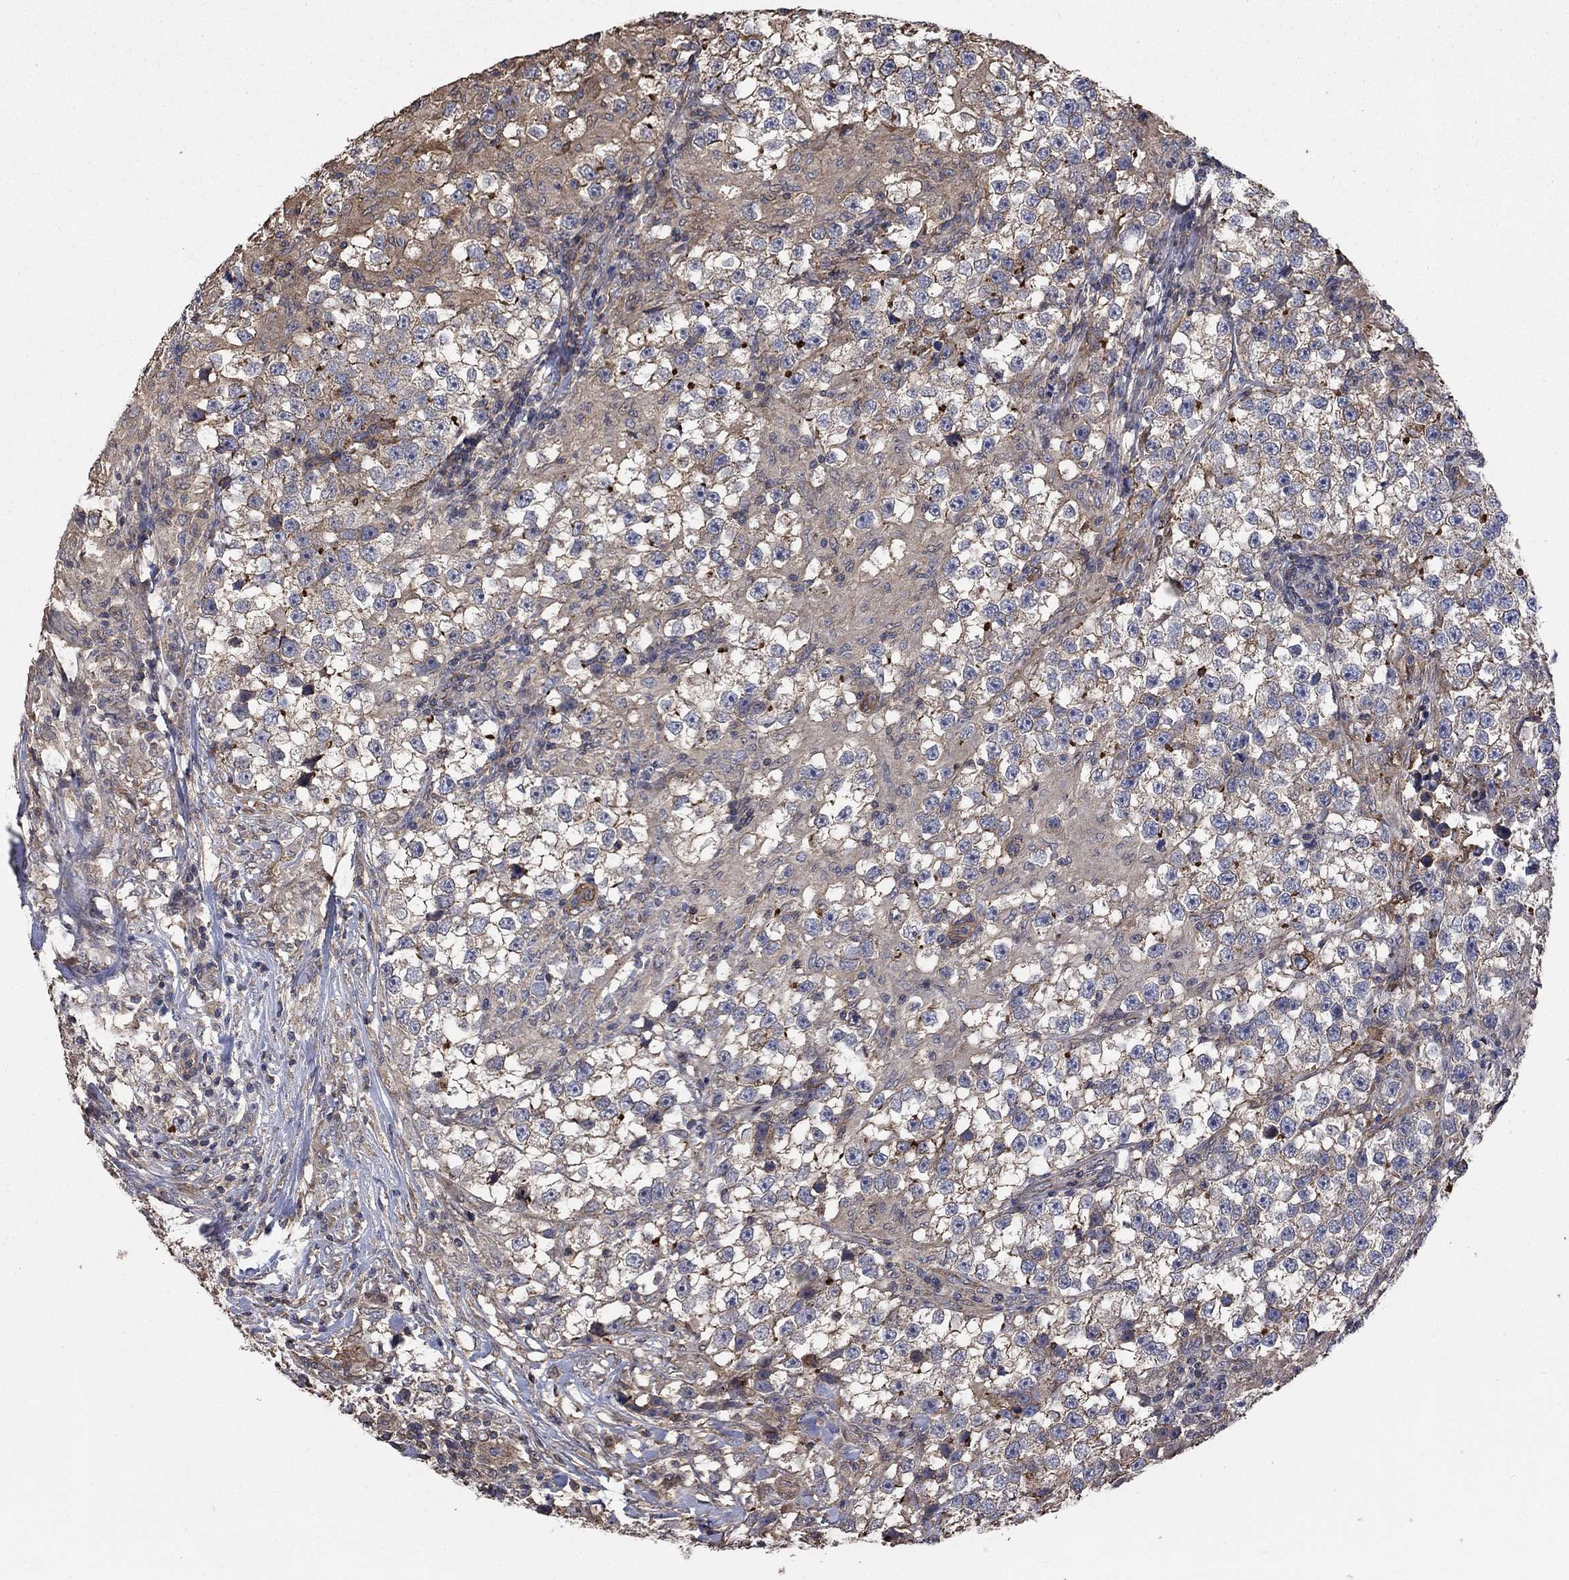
{"staining": {"intensity": "moderate", "quantity": "<25%", "location": "cytoplasmic/membranous"}, "tissue": "testis cancer", "cell_type": "Tumor cells", "image_type": "cancer", "snomed": [{"axis": "morphology", "description": "Seminoma, NOS"}, {"axis": "topography", "description": "Testis"}], "caption": "Protein expression by immunohistochemistry demonstrates moderate cytoplasmic/membranous staining in about <25% of tumor cells in testis seminoma. The protein is stained brown, and the nuclei are stained in blue (DAB IHC with brightfield microscopy, high magnification).", "gene": "PDE3A", "patient": {"sex": "male", "age": 46}}